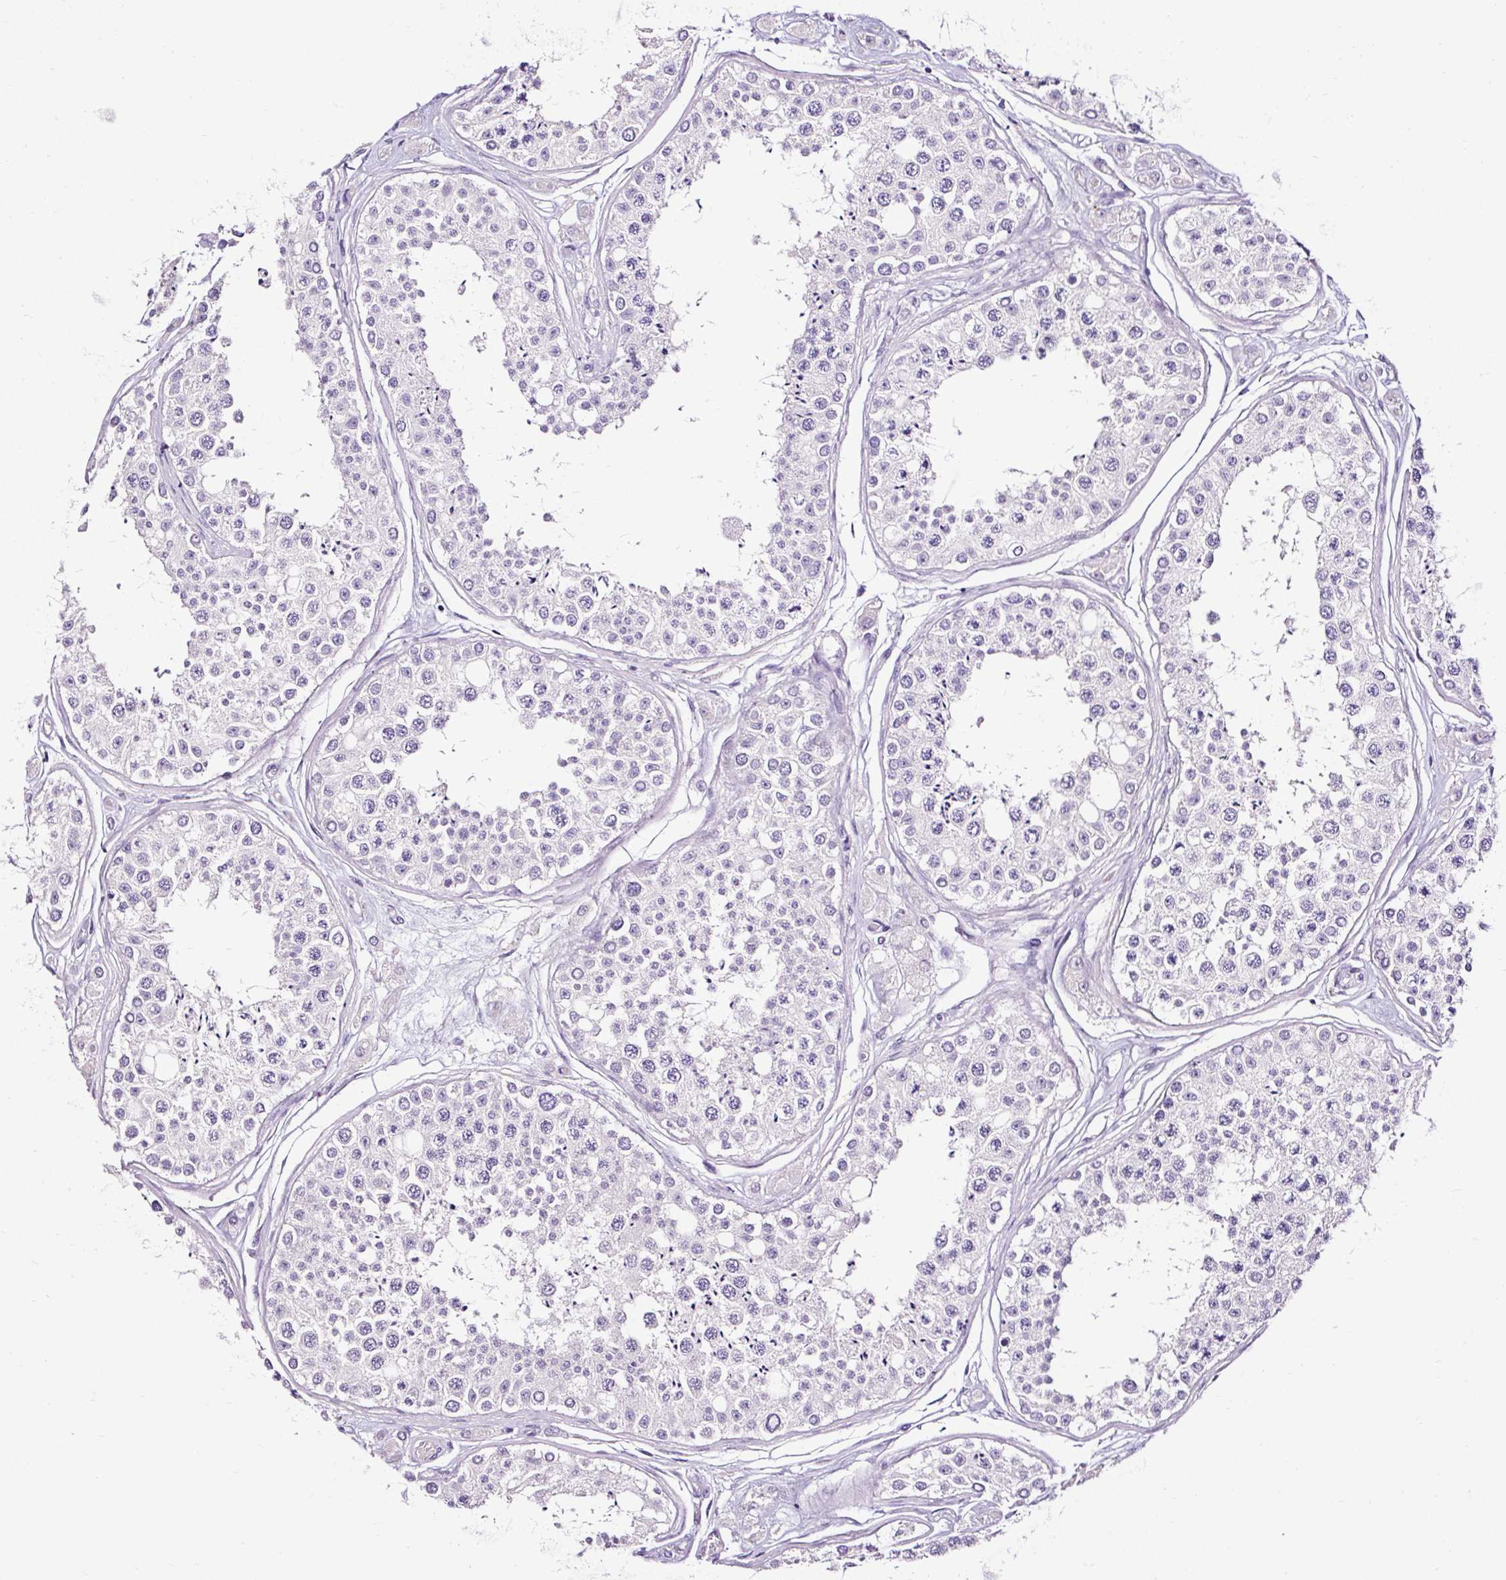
{"staining": {"intensity": "negative", "quantity": "none", "location": "none"}, "tissue": "testis", "cell_type": "Cells in seminiferous ducts", "image_type": "normal", "snomed": [{"axis": "morphology", "description": "Normal tissue, NOS"}, {"axis": "topography", "description": "Testis"}], "caption": "A high-resolution micrograph shows immunohistochemistry (IHC) staining of benign testis, which exhibits no significant positivity in cells in seminiferous ducts.", "gene": "SLC7A8", "patient": {"sex": "male", "age": 25}}